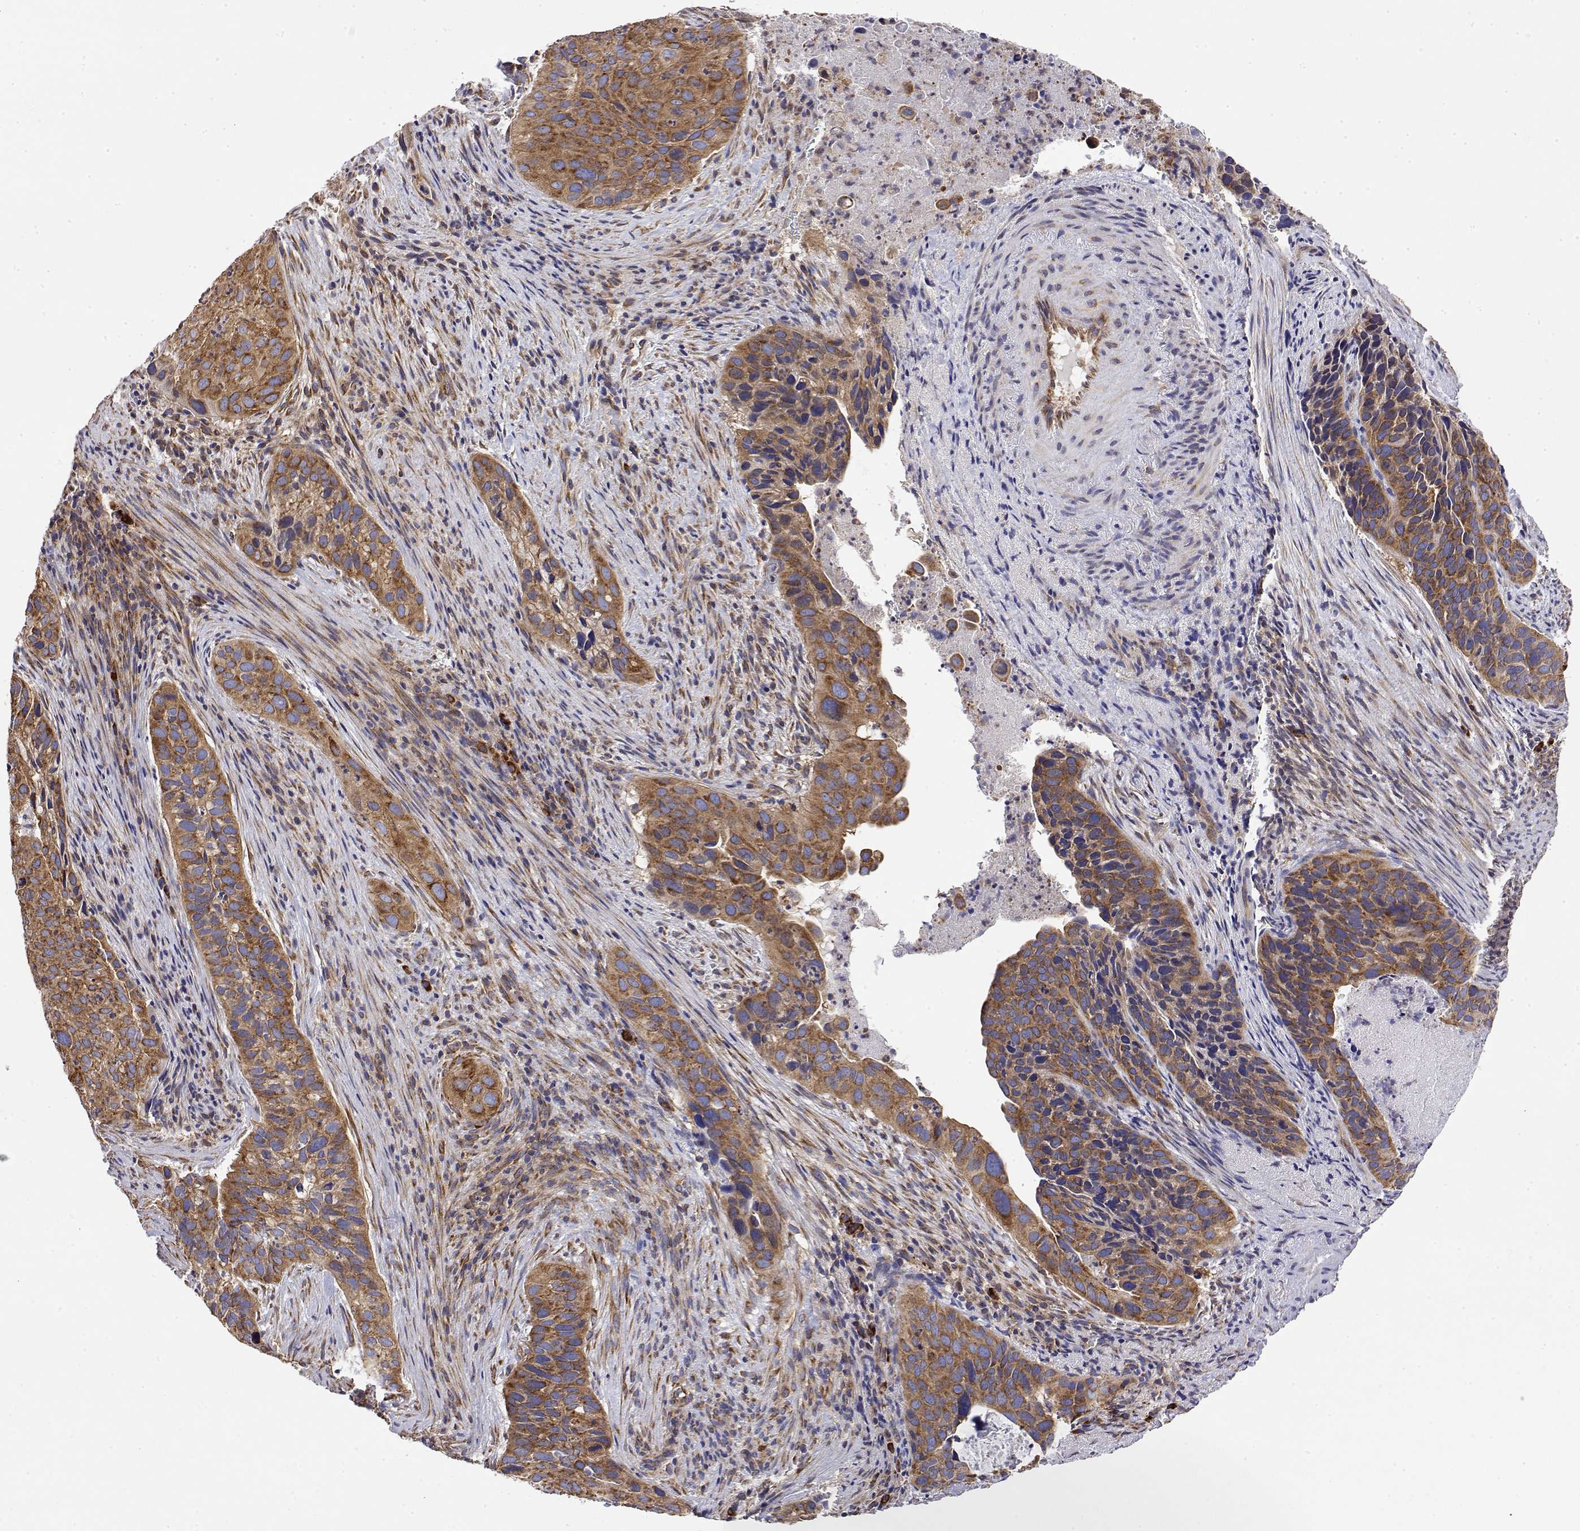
{"staining": {"intensity": "moderate", "quantity": ">75%", "location": "cytoplasmic/membranous"}, "tissue": "cervical cancer", "cell_type": "Tumor cells", "image_type": "cancer", "snomed": [{"axis": "morphology", "description": "Squamous cell carcinoma, NOS"}, {"axis": "topography", "description": "Cervix"}], "caption": "High-power microscopy captured an immunohistochemistry photomicrograph of cervical cancer (squamous cell carcinoma), revealing moderate cytoplasmic/membranous expression in approximately >75% of tumor cells. Ihc stains the protein in brown and the nuclei are stained blue.", "gene": "EEF1G", "patient": {"sex": "female", "age": 38}}